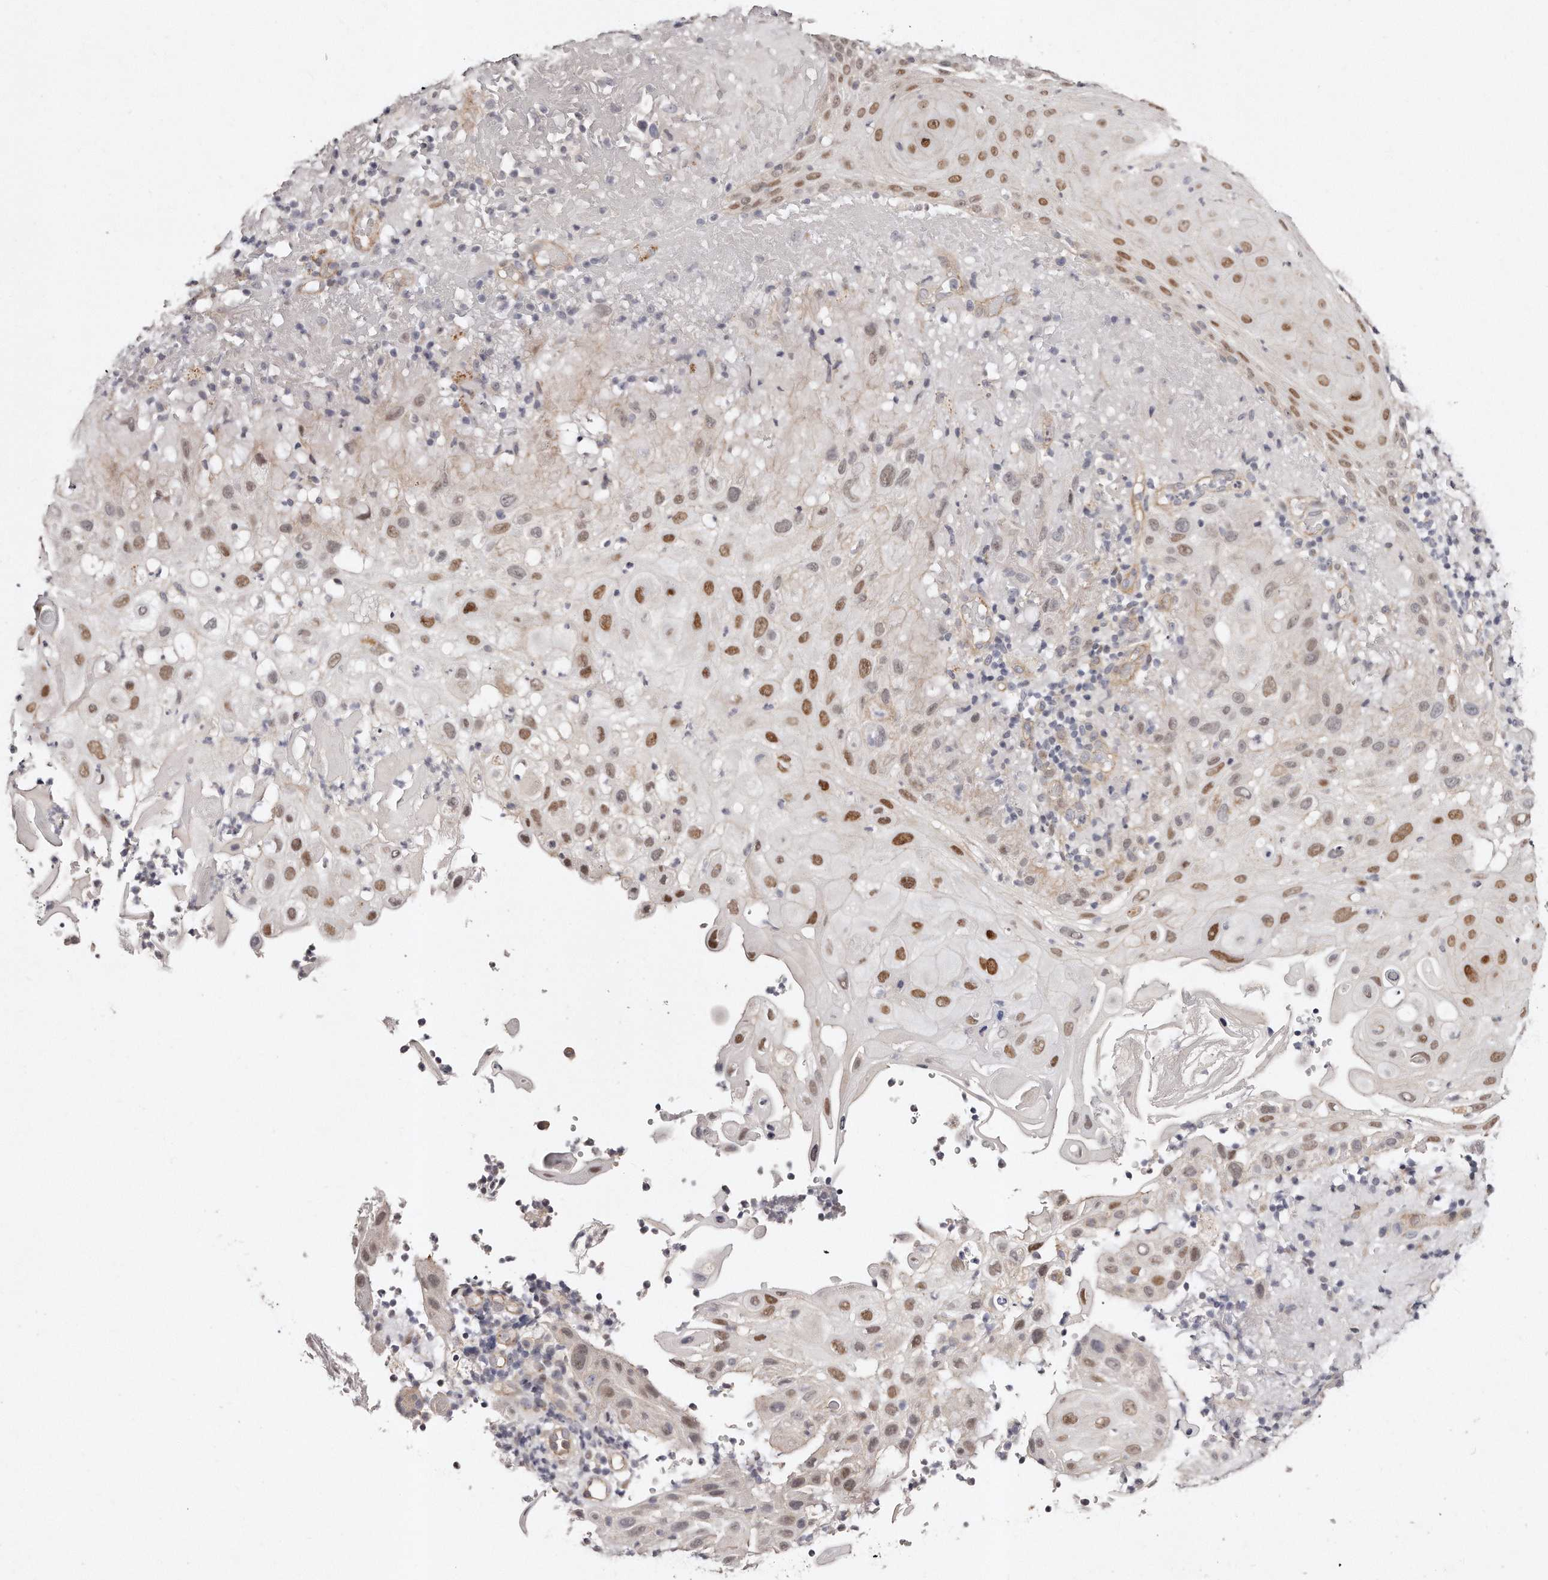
{"staining": {"intensity": "strong", "quantity": "25%-75%", "location": "nuclear"}, "tissue": "skin cancer", "cell_type": "Tumor cells", "image_type": "cancer", "snomed": [{"axis": "morphology", "description": "Normal tissue, NOS"}, {"axis": "morphology", "description": "Squamous cell carcinoma, NOS"}, {"axis": "topography", "description": "Skin"}], "caption": "There is high levels of strong nuclear positivity in tumor cells of squamous cell carcinoma (skin), as demonstrated by immunohistochemical staining (brown color).", "gene": "CASZ1", "patient": {"sex": "female", "age": 96}}